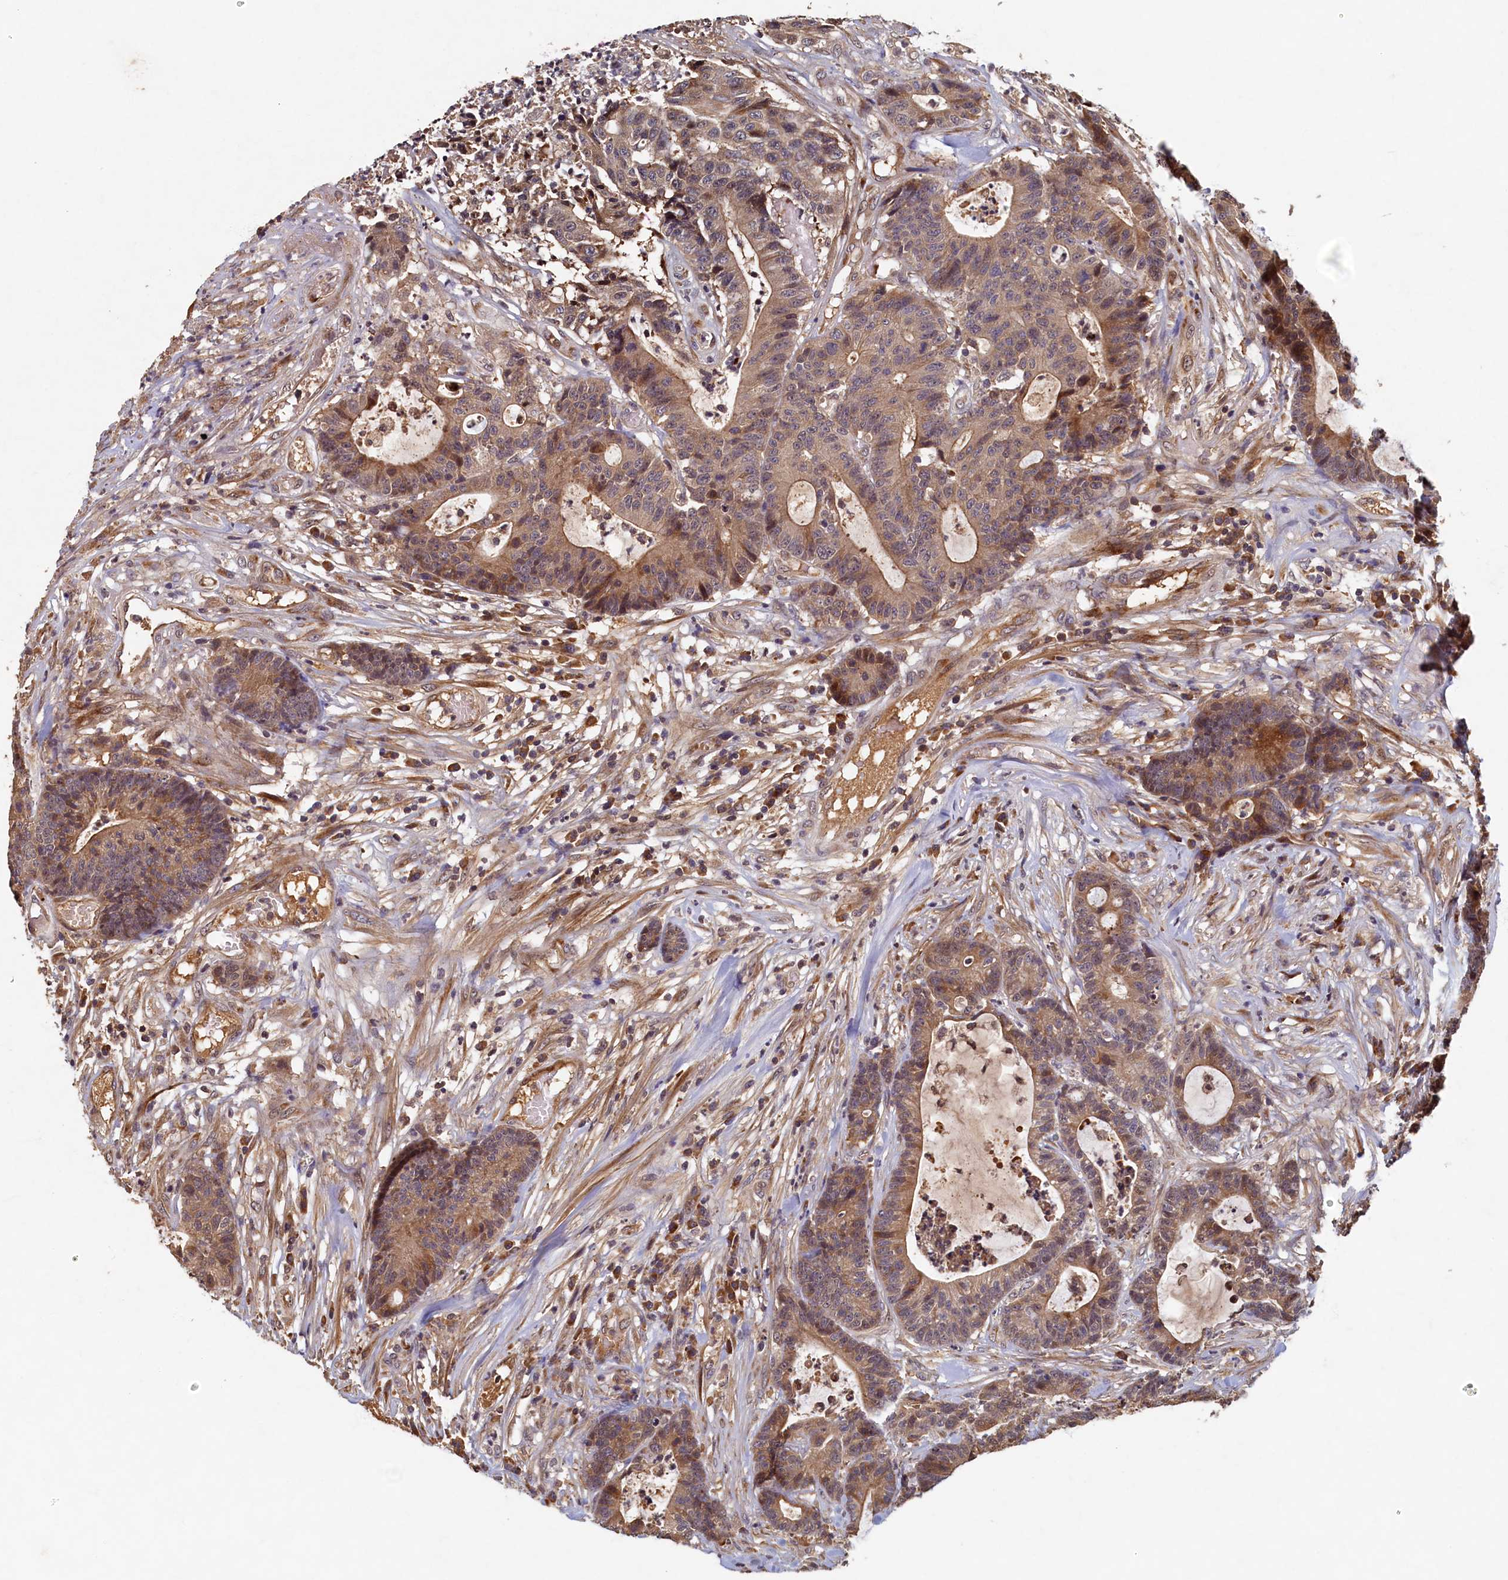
{"staining": {"intensity": "weak", "quantity": ">75%", "location": "cytoplasmic/membranous"}, "tissue": "colorectal cancer", "cell_type": "Tumor cells", "image_type": "cancer", "snomed": [{"axis": "morphology", "description": "Adenocarcinoma, NOS"}, {"axis": "topography", "description": "Colon"}], "caption": "Weak cytoplasmic/membranous positivity is identified in about >75% of tumor cells in colorectal cancer. (brown staining indicates protein expression, while blue staining denotes nuclei).", "gene": "LCMT2", "patient": {"sex": "female", "age": 84}}